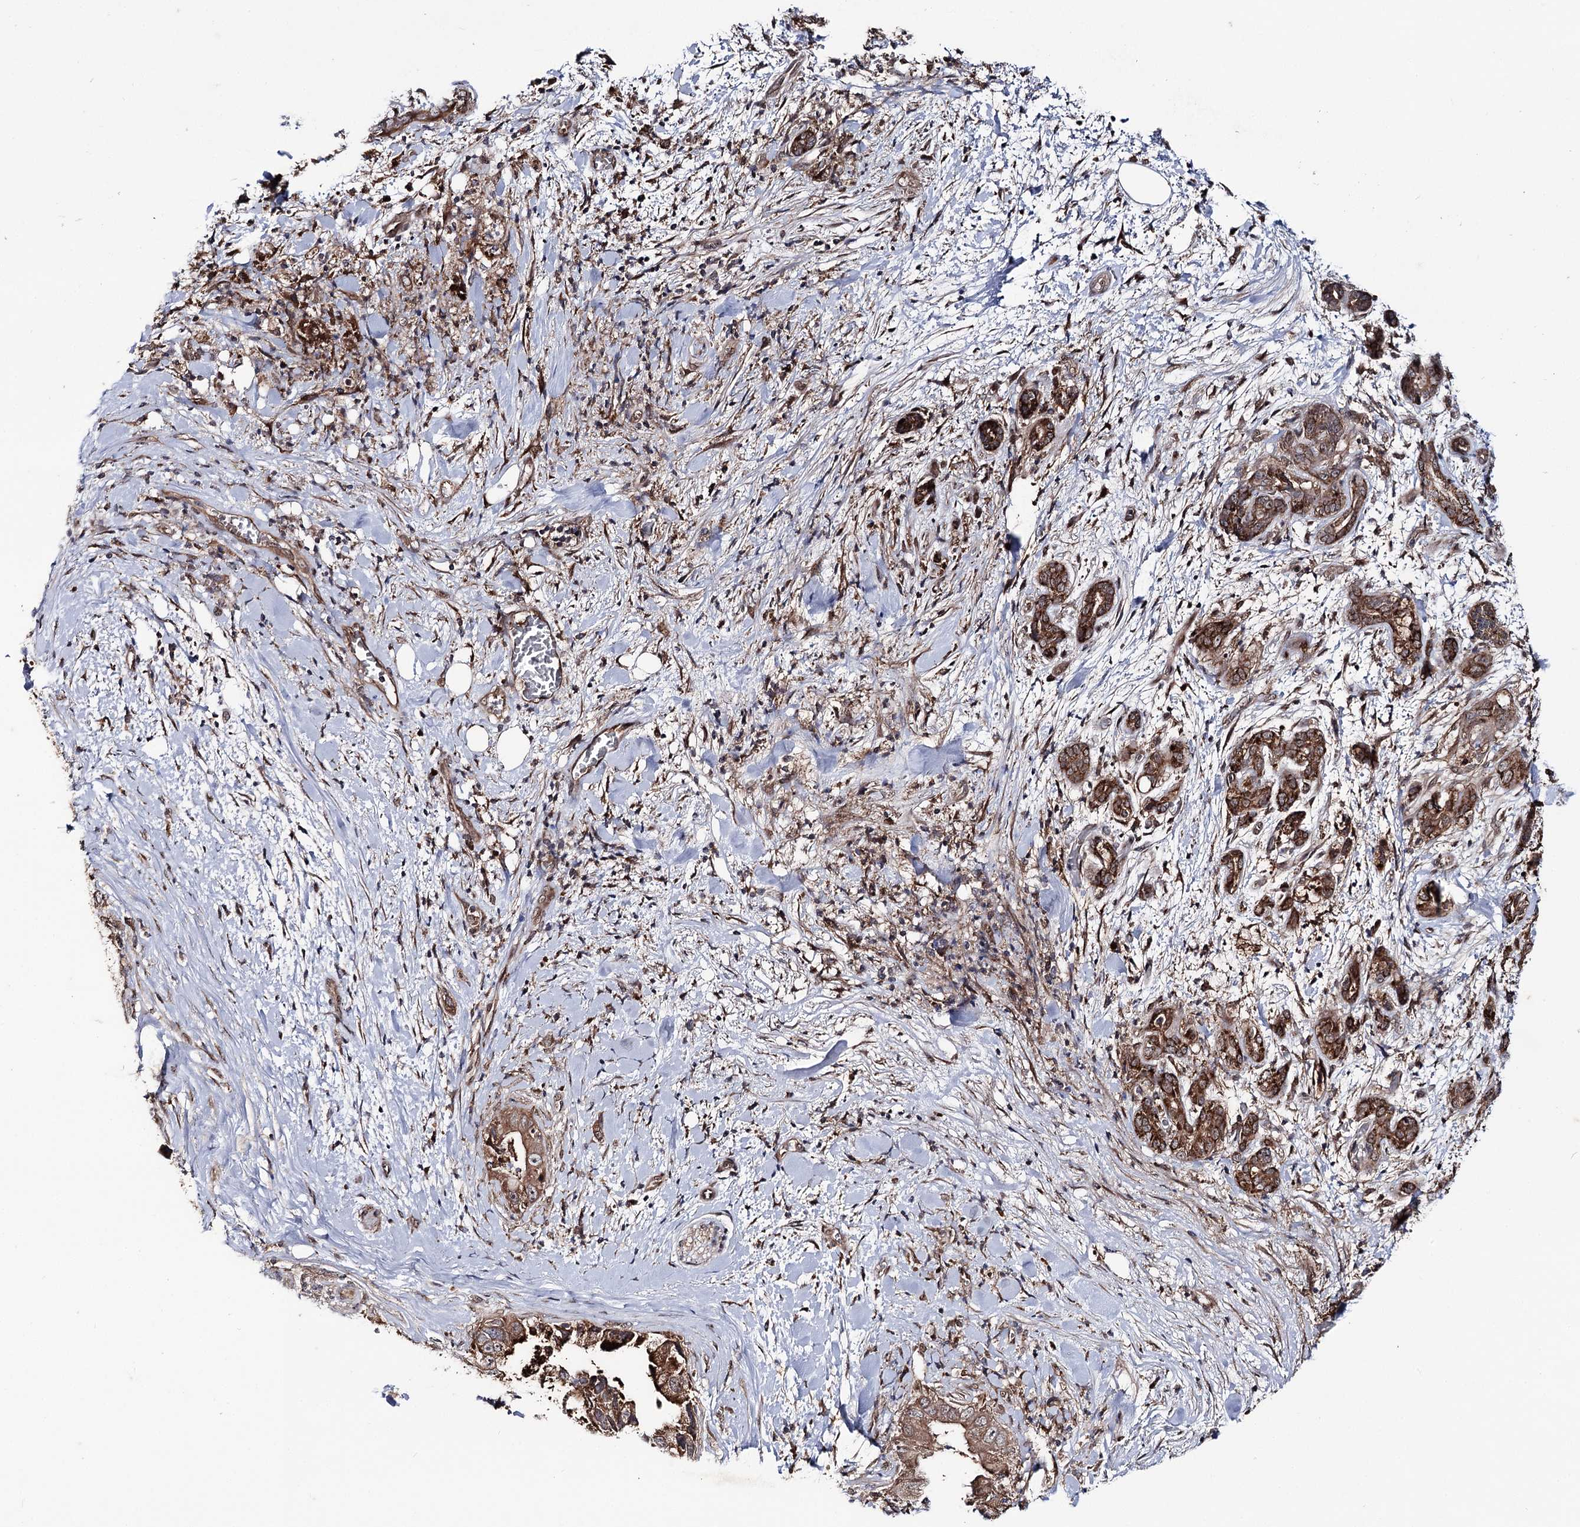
{"staining": {"intensity": "strong", "quantity": ">75%", "location": "cytoplasmic/membranous"}, "tissue": "pancreatic cancer", "cell_type": "Tumor cells", "image_type": "cancer", "snomed": [{"axis": "morphology", "description": "Adenocarcinoma, NOS"}, {"axis": "topography", "description": "Pancreas"}], "caption": "Pancreatic cancer (adenocarcinoma) was stained to show a protein in brown. There is high levels of strong cytoplasmic/membranous positivity in about >75% of tumor cells.", "gene": "MSANTD2", "patient": {"sex": "female", "age": 78}}